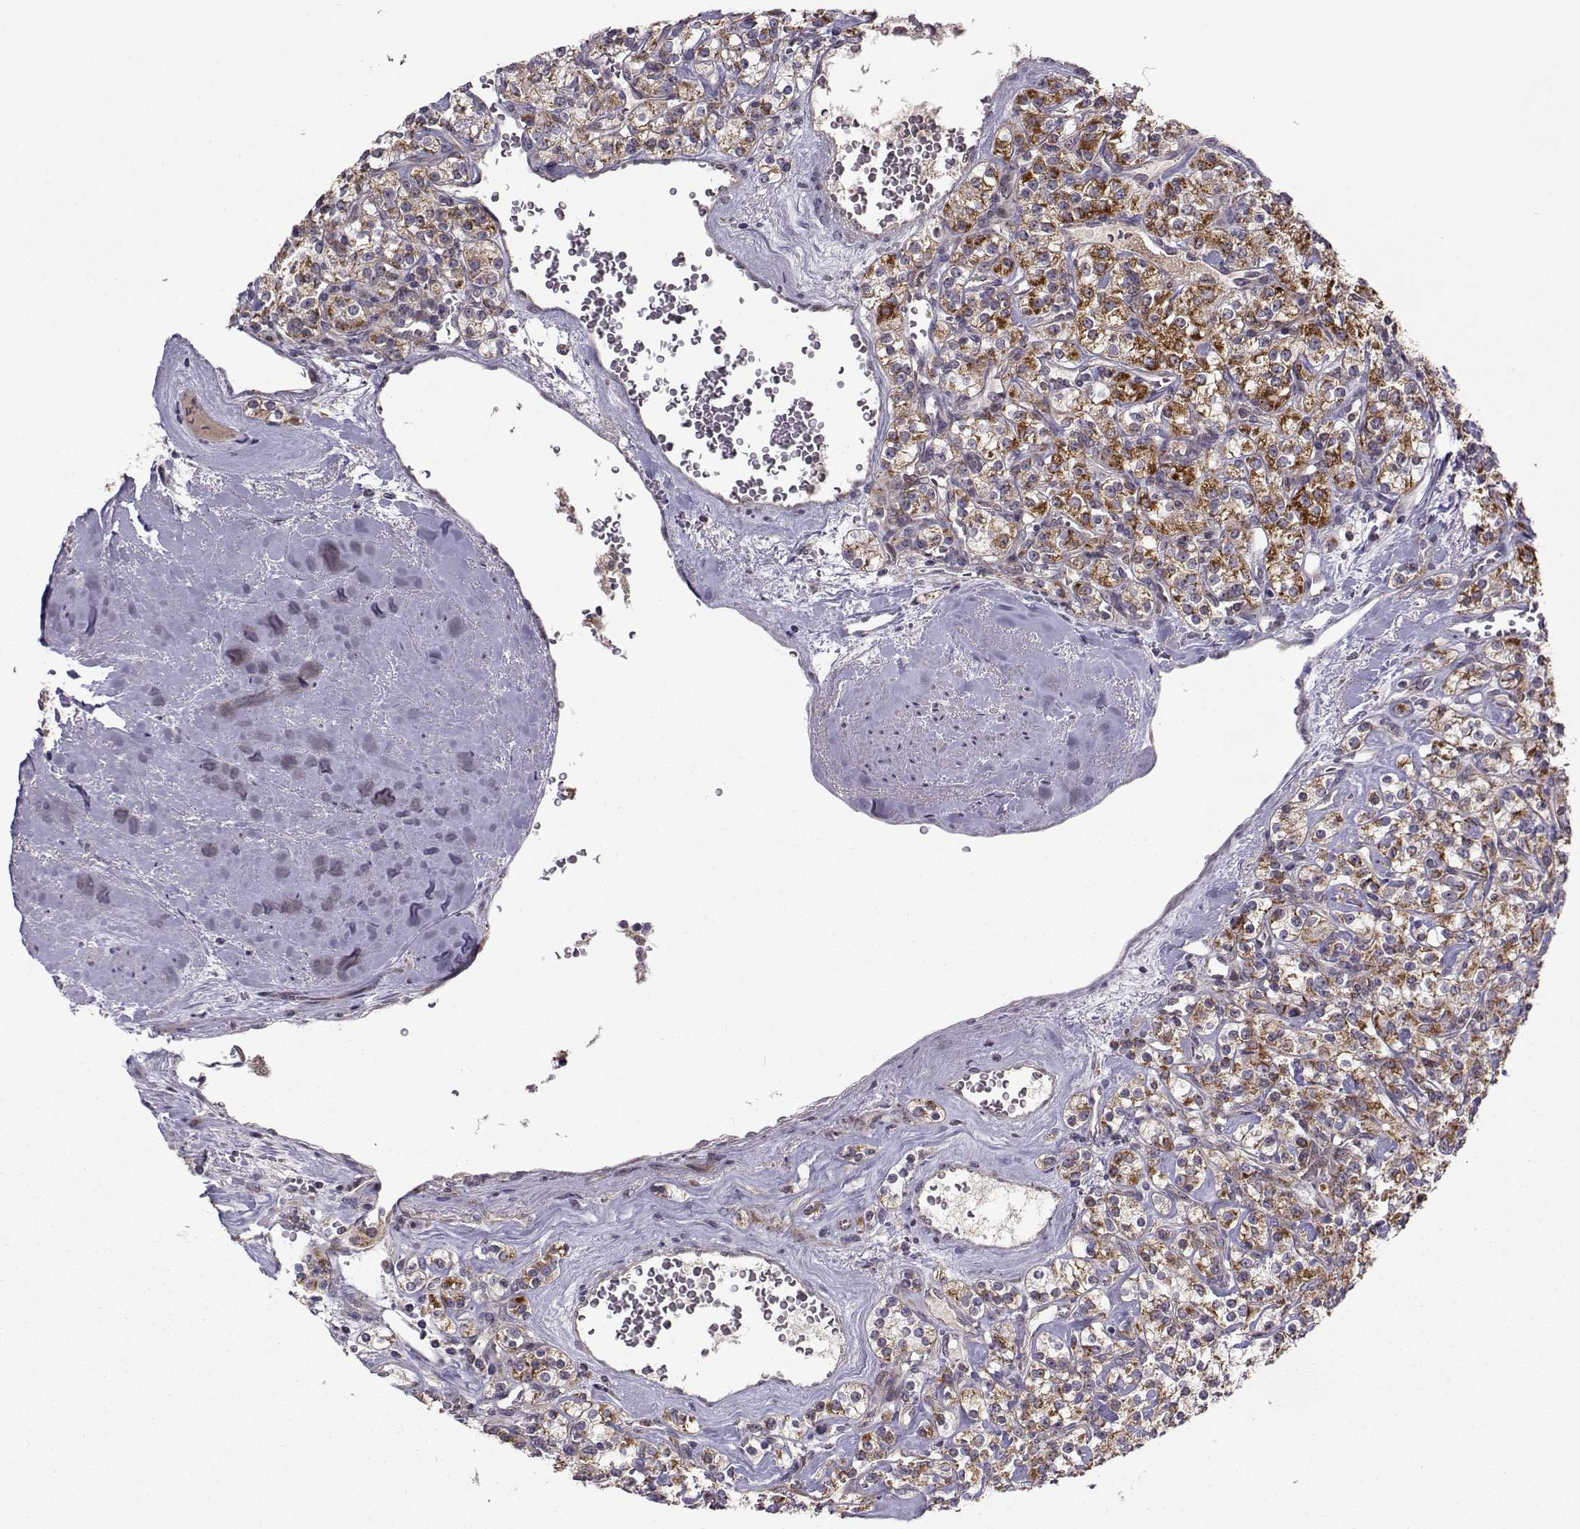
{"staining": {"intensity": "strong", "quantity": ">75%", "location": "cytoplasmic/membranous"}, "tissue": "renal cancer", "cell_type": "Tumor cells", "image_type": "cancer", "snomed": [{"axis": "morphology", "description": "Adenocarcinoma, NOS"}, {"axis": "topography", "description": "Kidney"}], "caption": "The image exhibits staining of renal cancer (adenocarcinoma), revealing strong cytoplasmic/membranous protein staining (brown color) within tumor cells.", "gene": "NECAB3", "patient": {"sex": "male", "age": 77}}